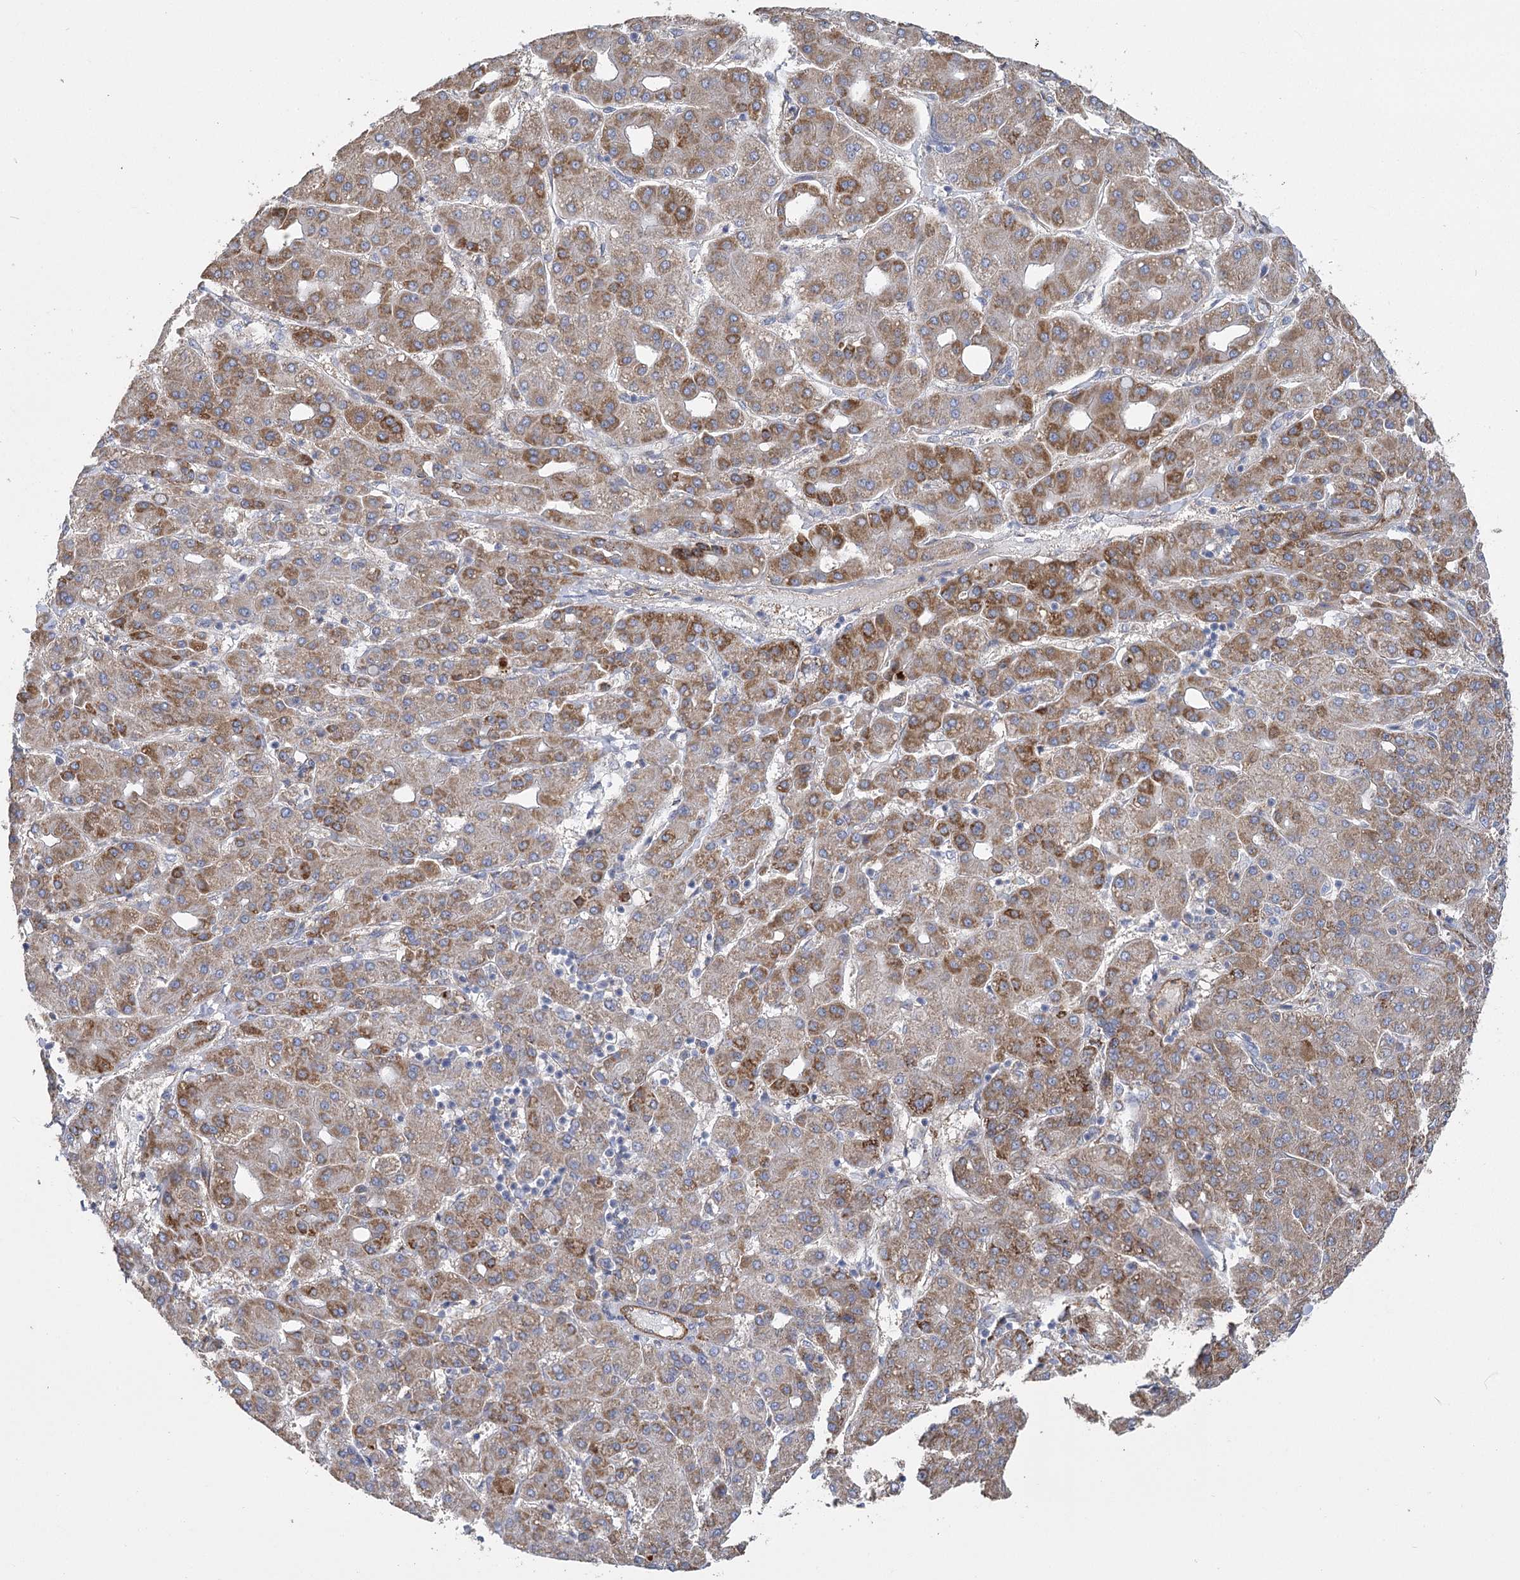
{"staining": {"intensity": "moderate", "quantity": ">75%", "location": "cytoplasmic/membranous"}, "tissue": "liver cancer", "cell_type": "Tumor cells", "image_type": "cancer", "snomed": [{"axis": "morphology", "description": "Carcinoma, Hepatocellular, NOS"}, {"axis": "topography", "description": "Liver"}], "caption": "About >75% of tumor cells in human liver cancer display moderate cytoplasmic/membranous protein expression as visualized by brown immunohistochemical staining.", "gene": "RMDN2", "patient": {"sex": "male", "age": 65}}